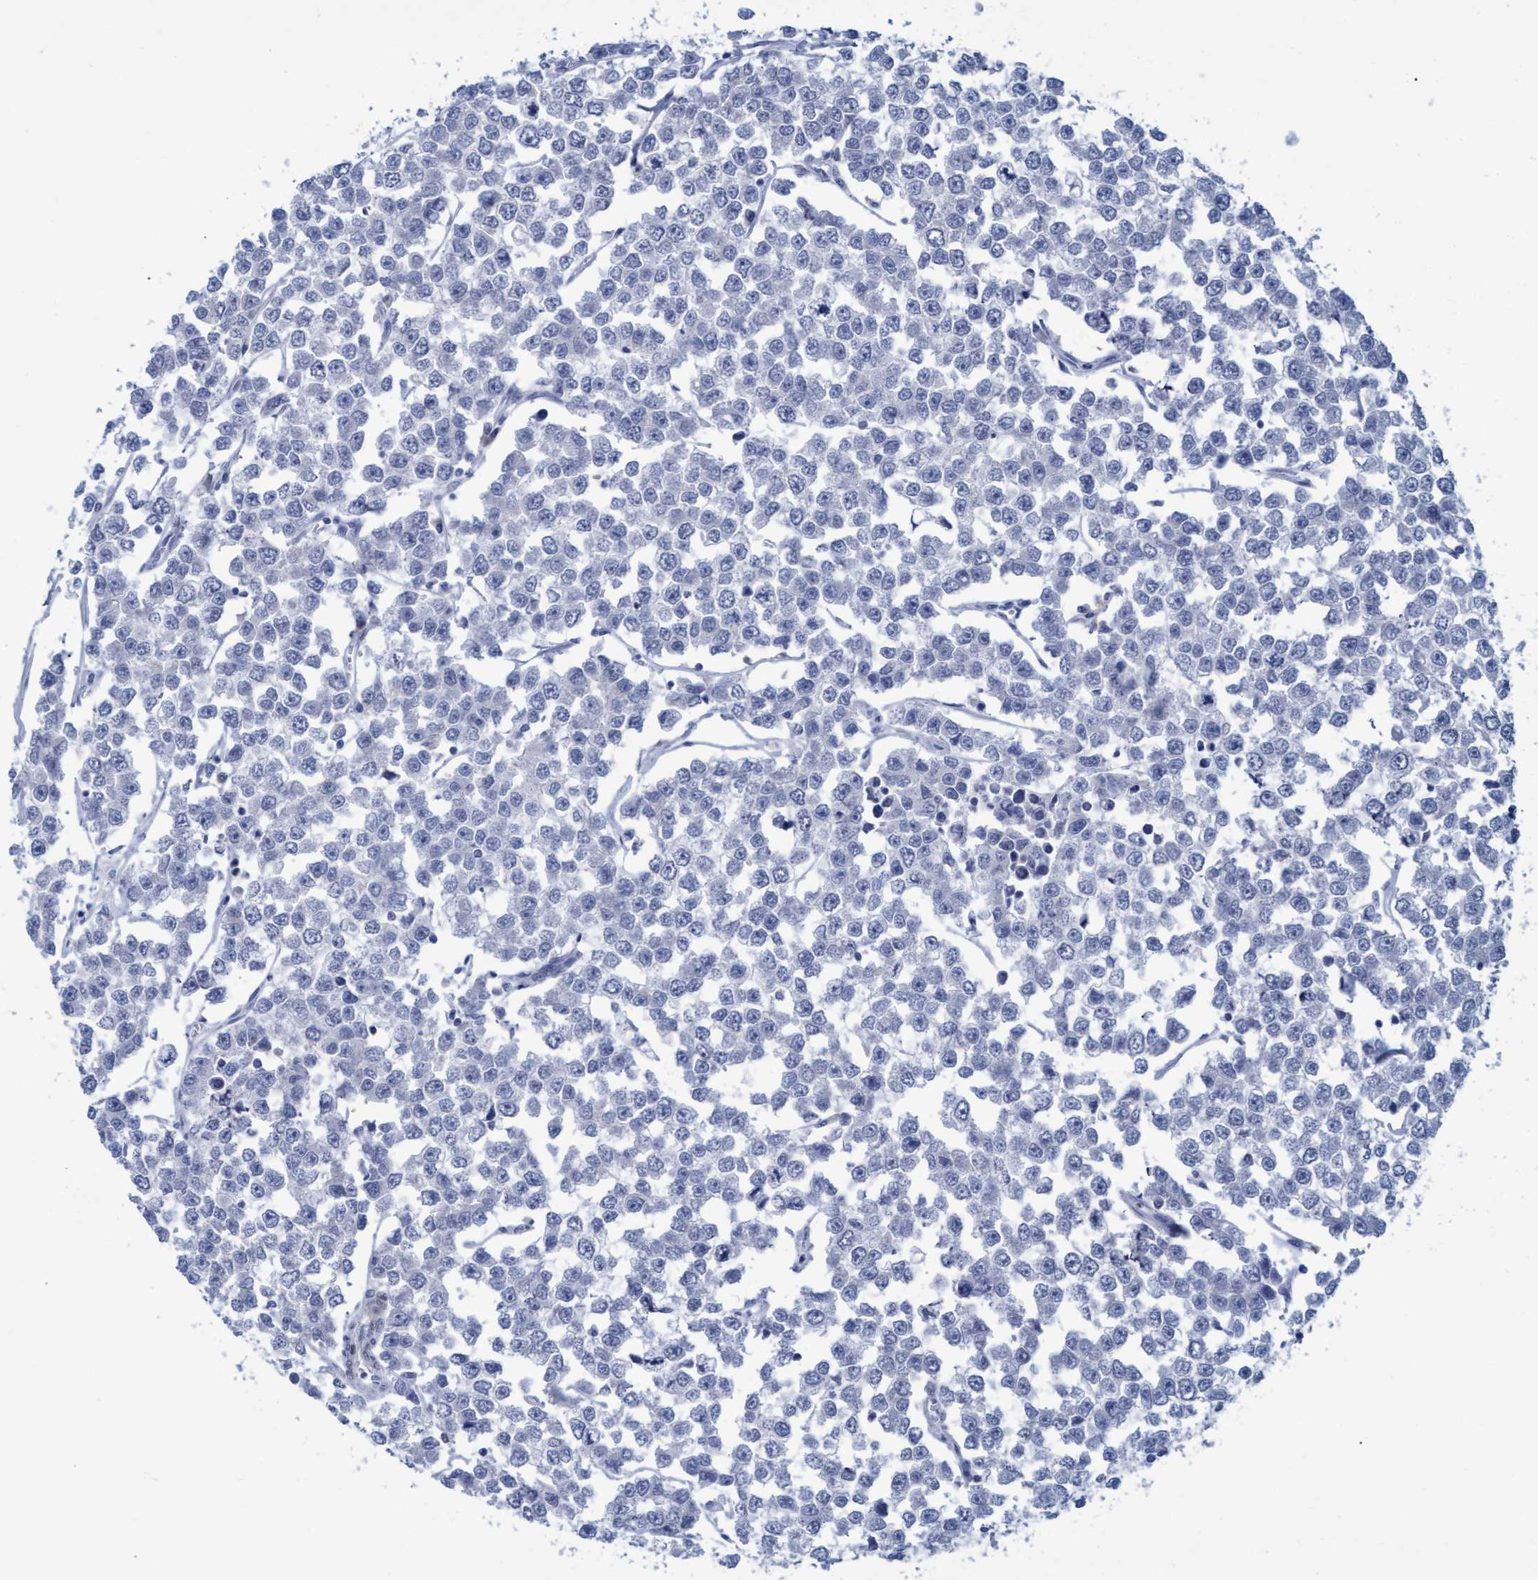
{"staining": {"intensity": "negative", "quantity": "none", "location": "none"}, "tissue": "testis cancer", "cell_type": "Tumor cells", "image_type": "cancer", "snomed": [{"axis": "morphology", "description": "Seminoma, NOS"}, {"axis": "morphology", "description": "Carcinoma, Embryonal, NOS"}, {"axis": "topography", "description": "Testis"}], "caption": "The micrograph reveals no significant staining in tumor cells of testis cancer (seminoma).", "gene": "SSTR3", "patient": {"sex": "male", "age": 52}}